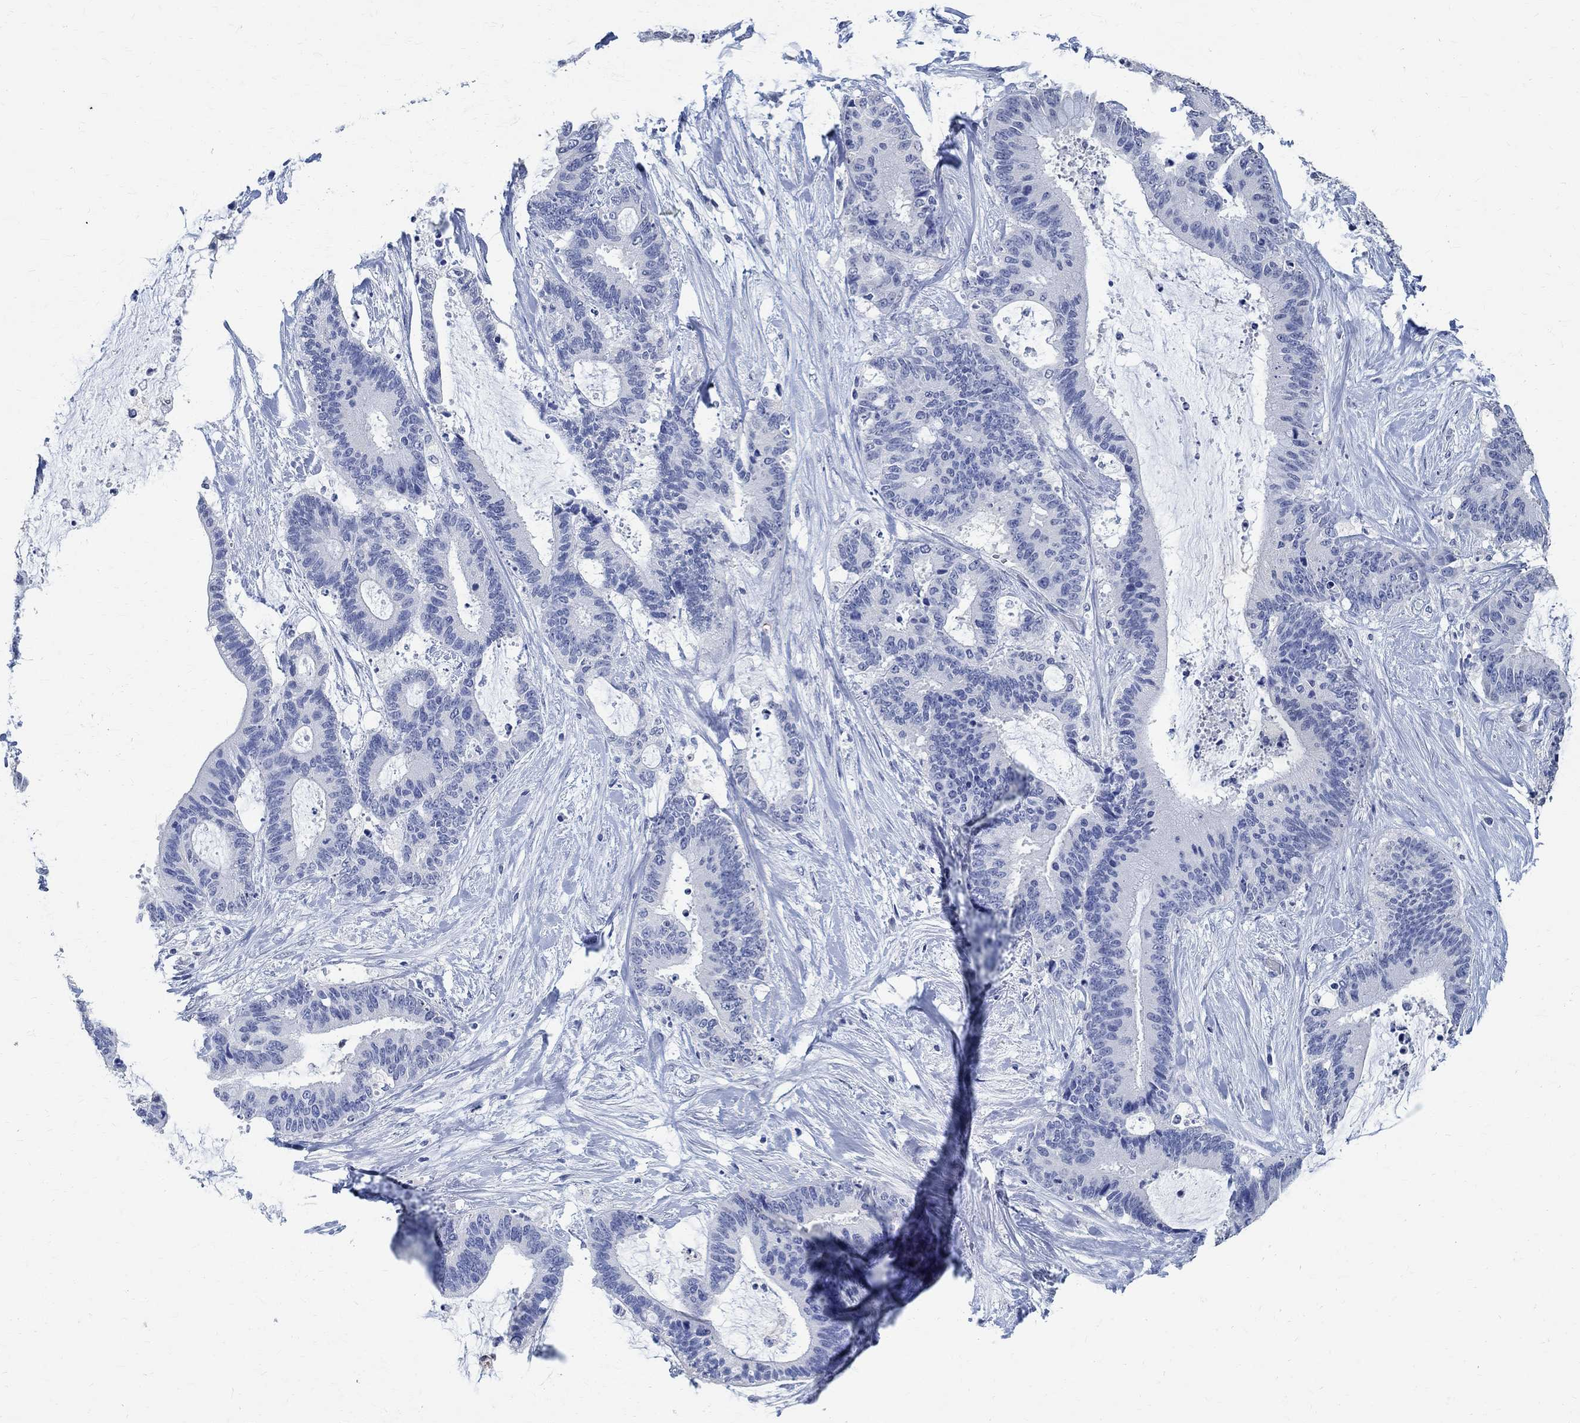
{"staining": {"intensity": "negative", "quantity": "none", "location": "none"}, "tissue": "liver cancer", "cell_type": "Tumor cells", "image_type": "cancer", "snomed": [{"axis": "morphology", "description": "Cholangiocarcinoma"}, {"axis": "topography", "description": "Liver"}], "caption": "Tumor cells show no significant expression in cholangiocarcinoma (liver).", "gene": "TMEM221", "patient": {"sex": "female", "age": 73}}